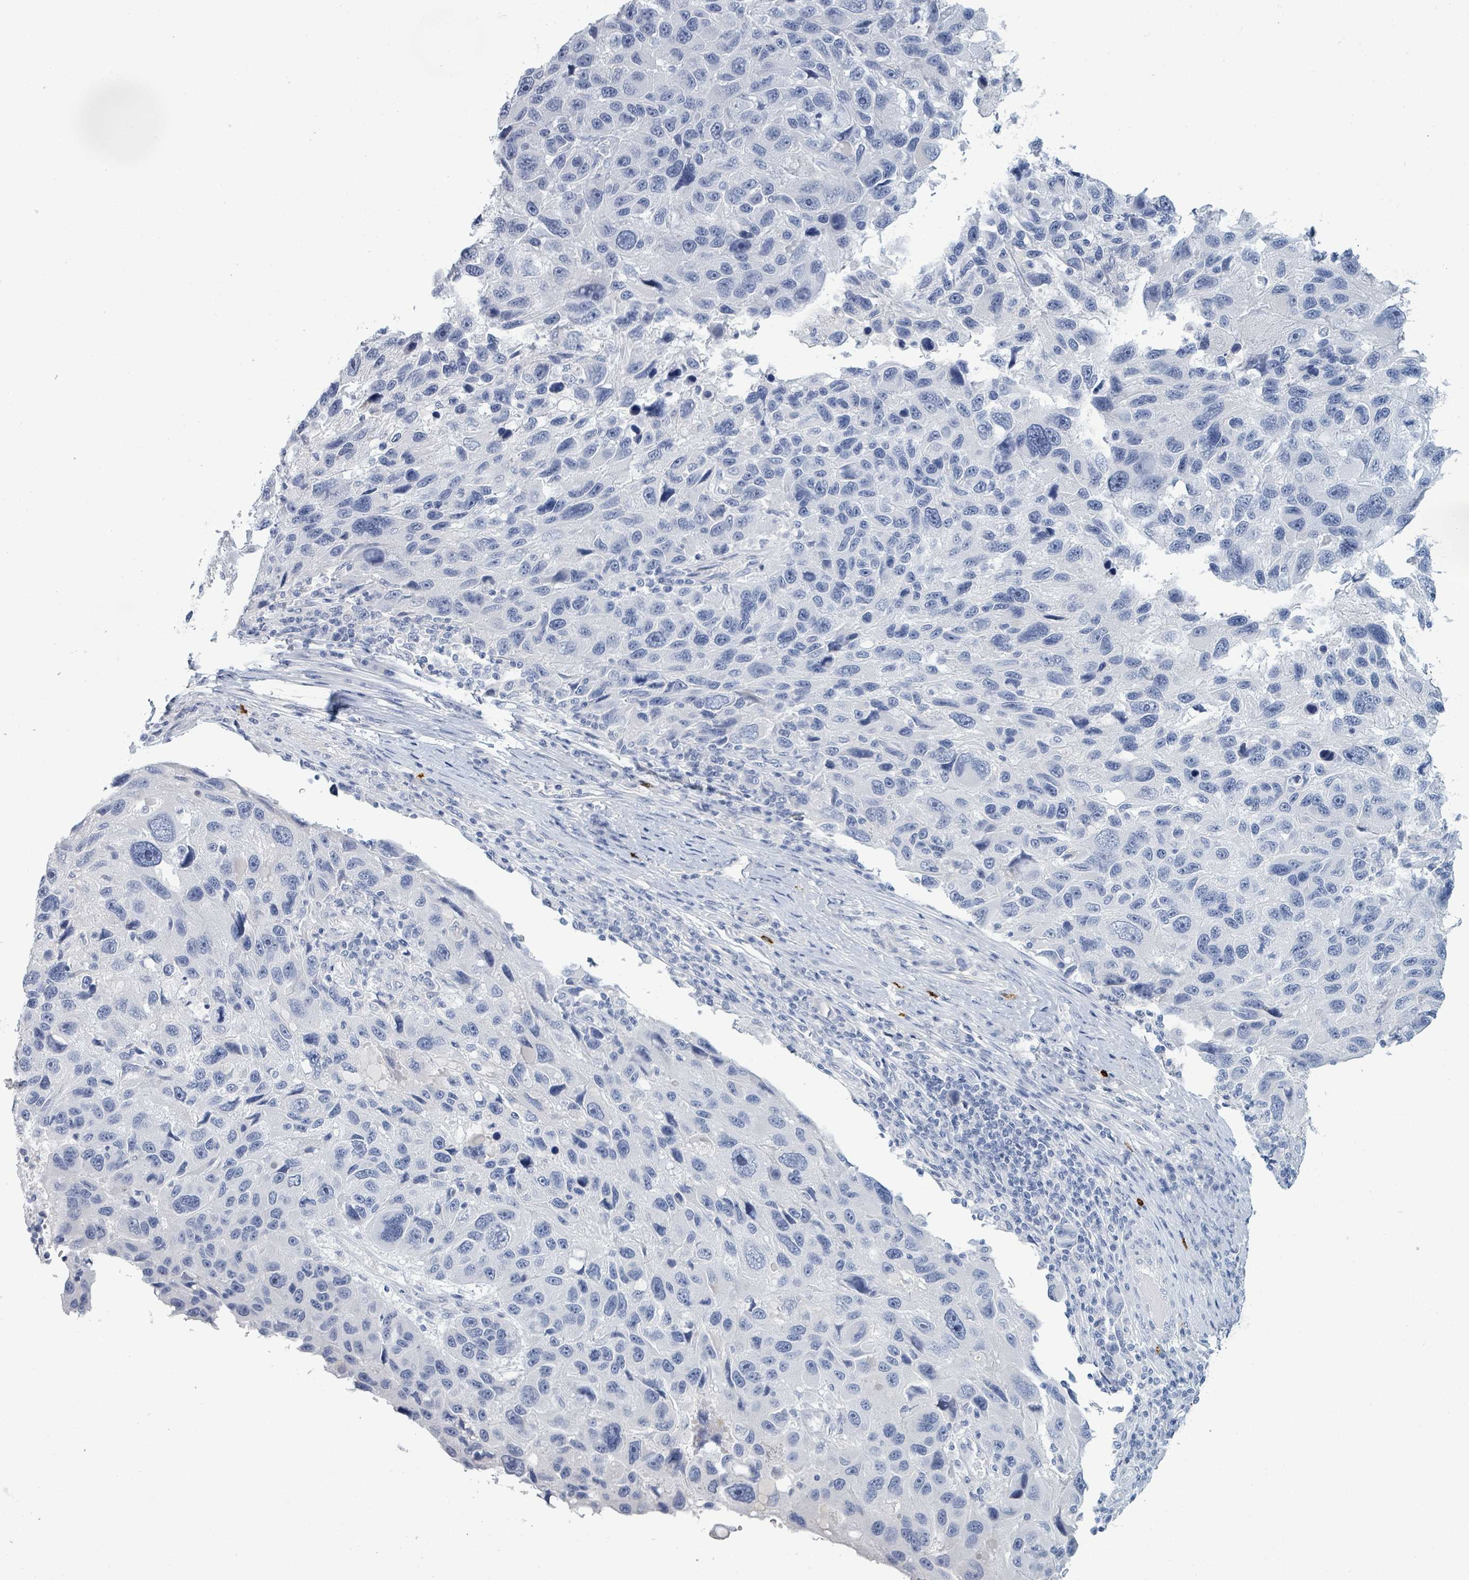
{"staining": {"intensity": "negative", "quantity": "none", "location": "none"}, "tissue": "melanoma", "cell_type": "Tumor cells", "image_type": "cancer", "snomed": [{"axis": "morphology", "description": "Malignant melanoma, NOS"}, {"axis": "topography", "description": "Skin"}], "caption": "IHC image of neoplastic tissue: melanoma stained with DAB (3,3'-diaminobenzidine) displays no significant protein staining in tumor cells.", "gene": "VPS13D", "patient": {"sex": "male", "age": 53}}